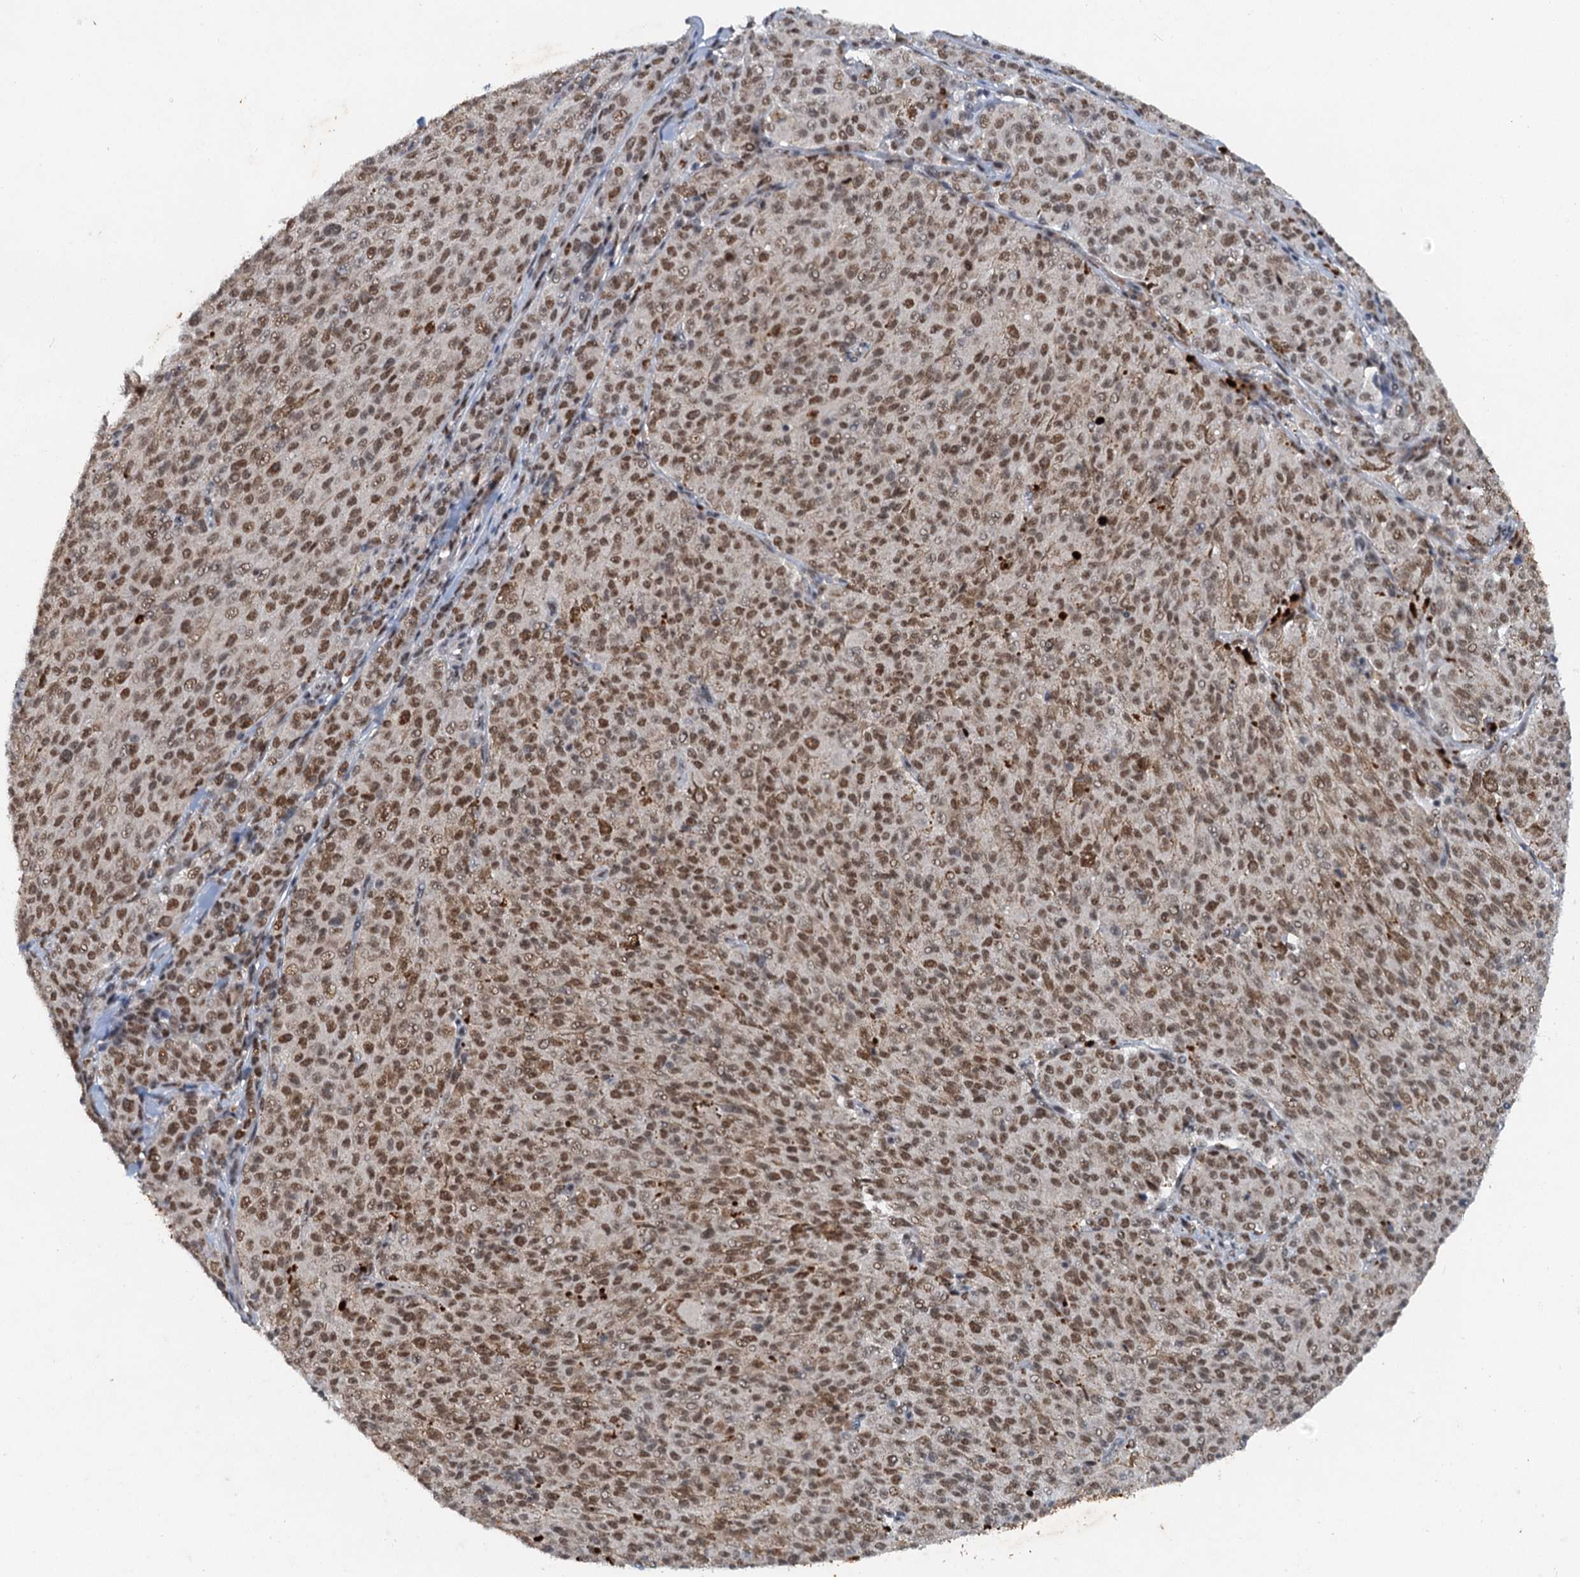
{"staining": {"intensity": "moderate", "quantity": ">75%", "location": "nuclear"}, "tissue": "melanoma", "cell_type": "Tumor cells", "image_type": "cancer", "snomed": [{"axis": "morphology", "description": "Malignant melanoma, NOS"}, {"axis": "topography", "description": "Skin"}], "caption": "This image reveals malignant melanoma stained with immunohistochemistry to label a protein in brown. The nuclear of tumor cells show moderate positivity for the protein. Nuclei are counter-stained blue.", "gene": "CSTF3", "patient": {"sex": "female", "age": 52}}